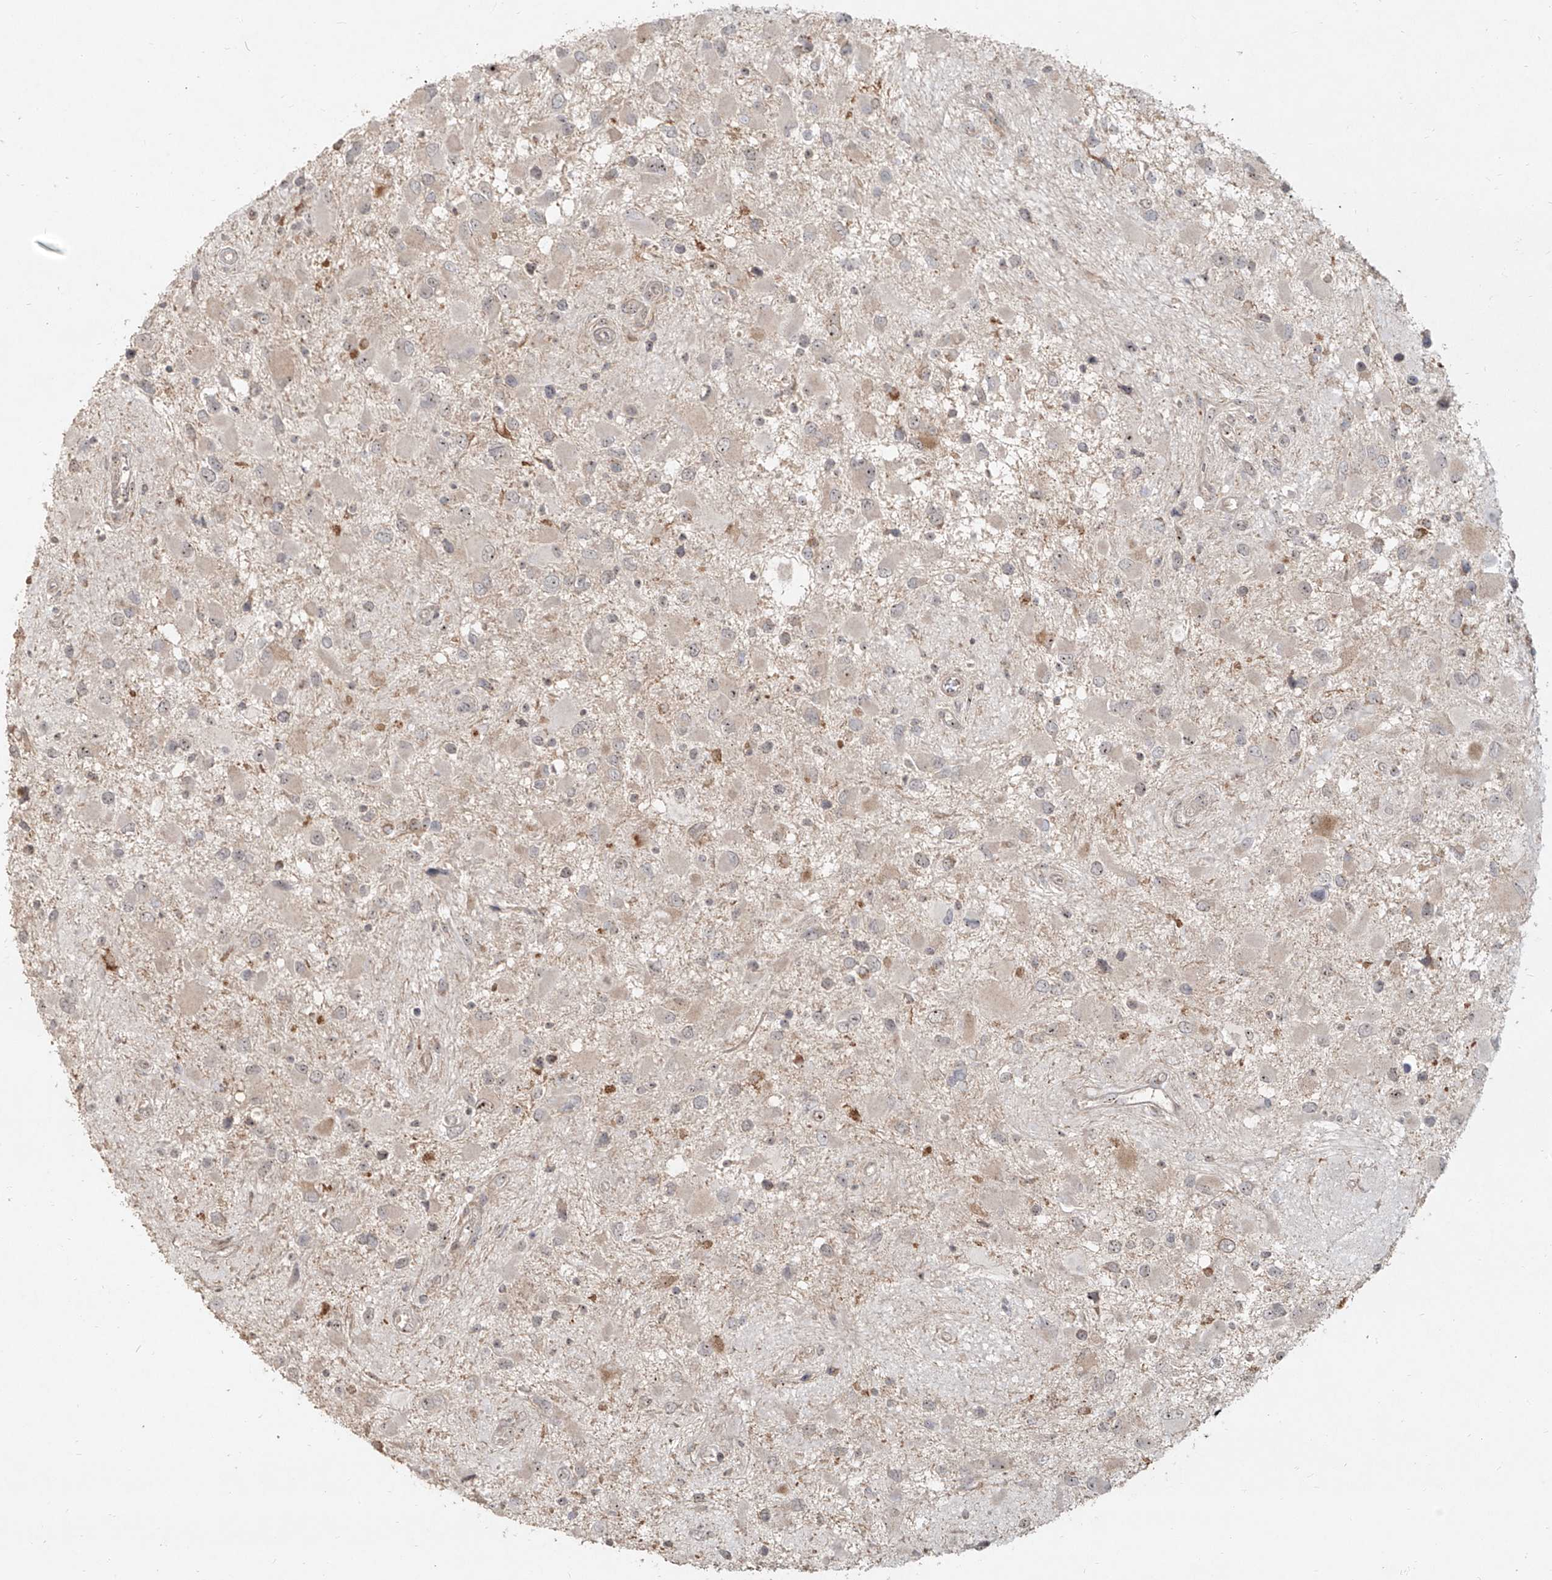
{"staining": {"intensity": "weak", "quantity": "25%-75%", "location": "cytoplasmic/membranous"}, "tissue": "glioma", "cell_type": "Tumor cells", "image_type": "cancer", "snomed": [{"axis": "morphology", "description": "Glioma, malignant, High grade"}, {"axis": "topography", "description": "Brain"}], "caption": "This histopathology image displays immunohistochemistry (IHC) staining of malignant high-grade glioma, with low weak cytoplasmic/membranous staining in about 25%-75% of tumor cells.", "gene": "BYSL", "patient": {"sex": "male", "age": 53}}